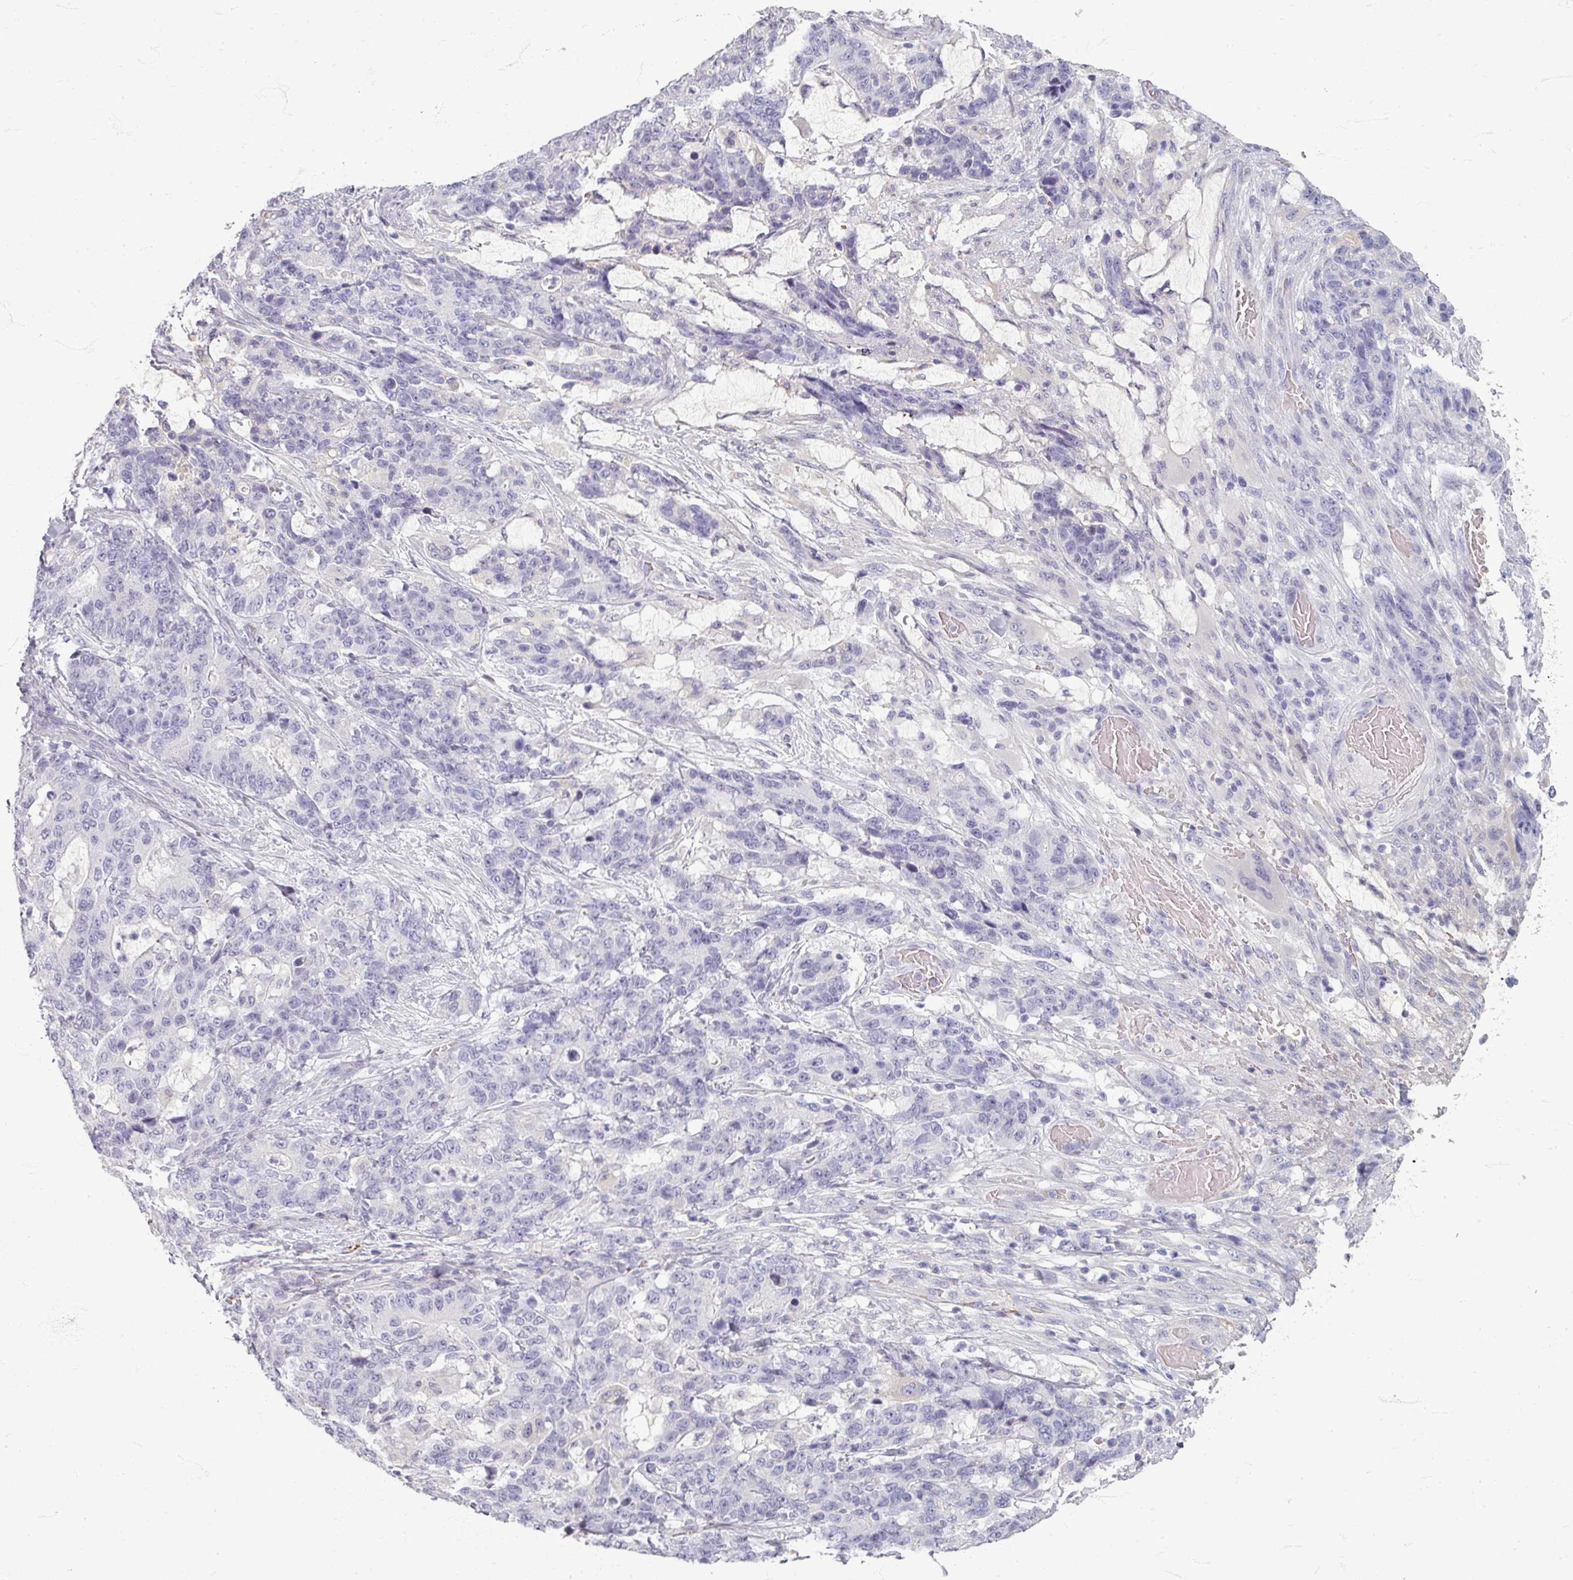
{"staining": {"intensity": "negative", "quantity": "none", "location": "none"}, "tissue": "stomach cancer", "cell_type": "Tumor cells", "image_type": "cancer", "snomed": [{"axis": "morphology", "description": "Normal tissue, NOS"}, {"axis": "morphology", "description": "Adenocarcinoma, NOS"}, {"axis": "topography", "description": "Stomach"}], "caption": "High magnification brightfield microscopy of stomach cancer (adenocarcinoma) stained with DAB (3,3'-diaminobenzidine) (brown) and counterstained with hematoxylin (blue): tumor cells show no significant staining.", "gene": "ZNF878", "patient": {"sex": "female", "age": 64}}